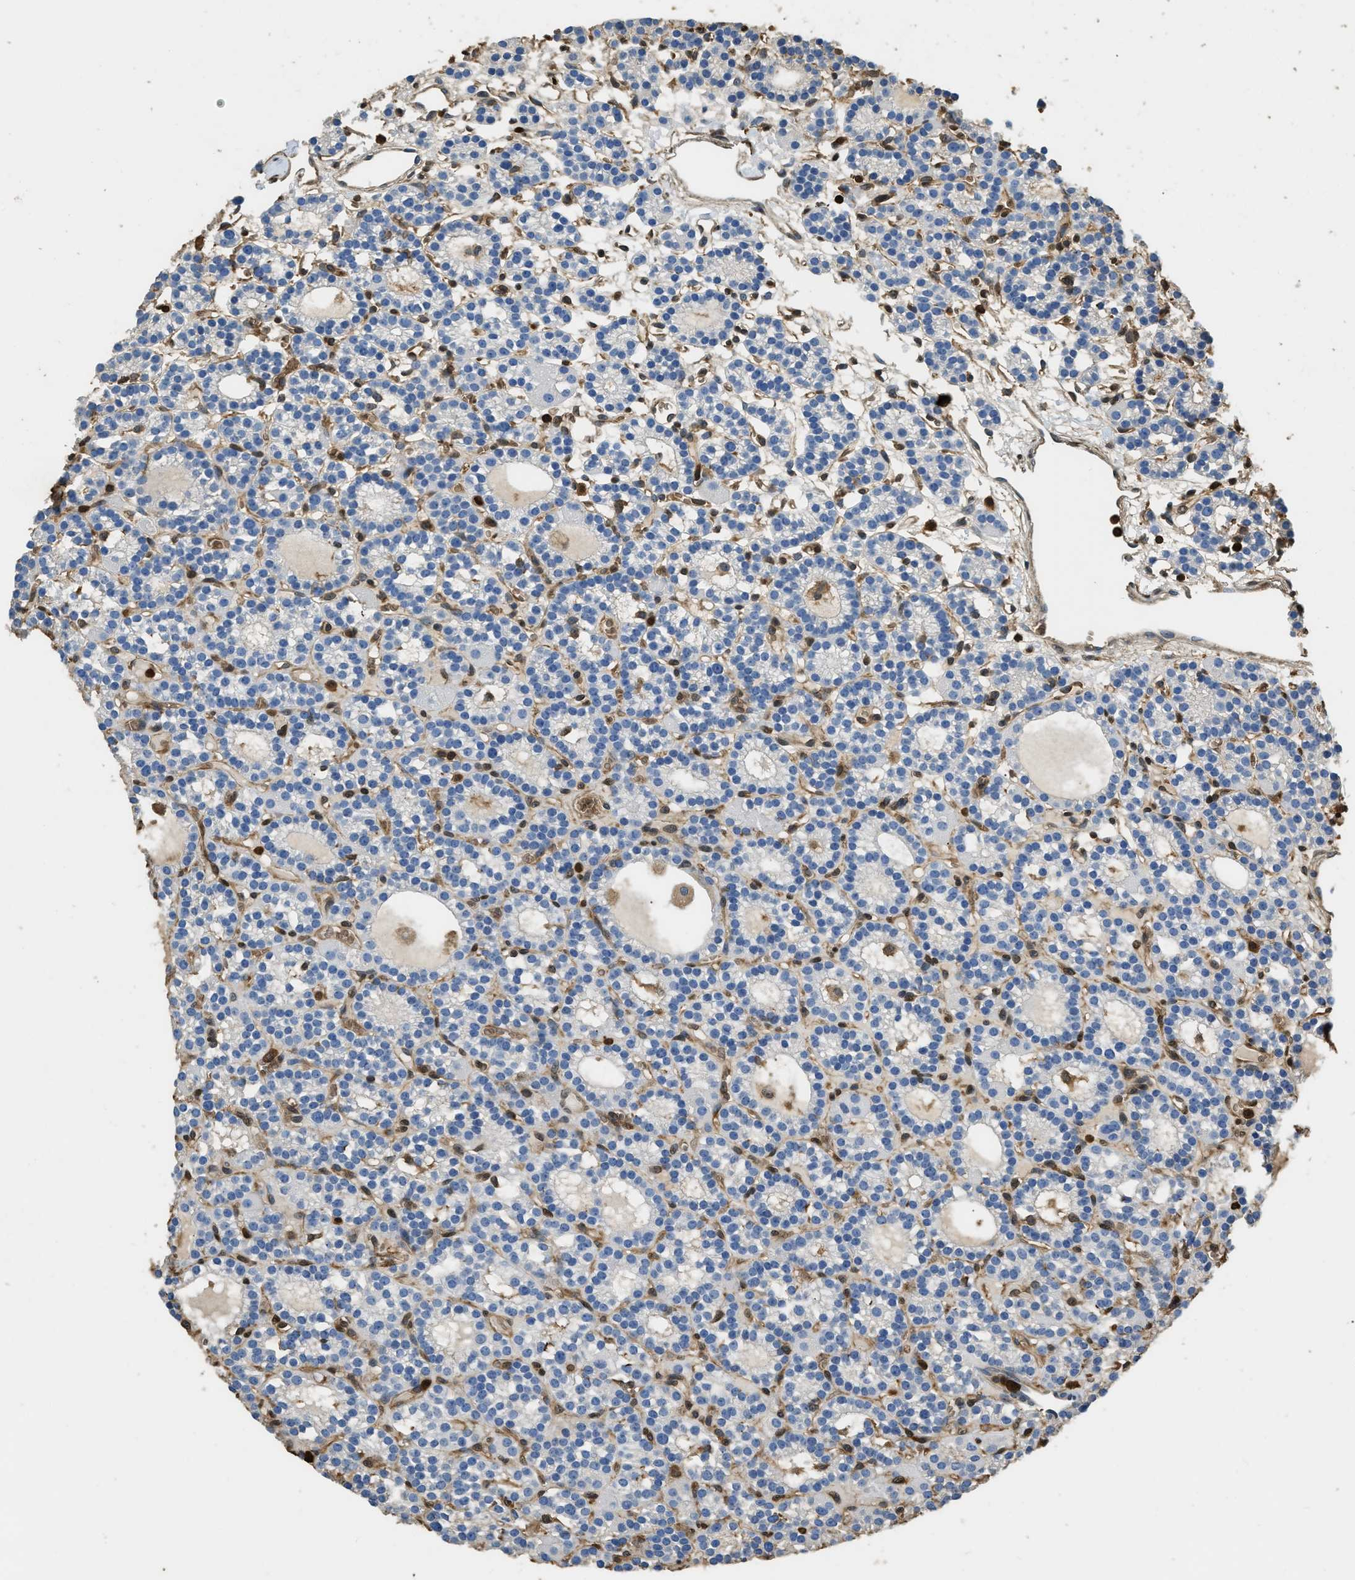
{"staining": {"intensity": "negative", "quantity": "none", "location": "none"}, "tissue": "parathyroid gland", "cell_type": "Glandular cells", "image_type": "normal", "snomed": [{"axis": "morphology", "description": "Normal tissue, NOS"}, {"axis": "morphology", "description": "Adenoma, NOS"}, {"axis": "topography", "description": "Parathyroid gland"}], "caption": "This is a photomicrograph of IHC staining of unremarkable parathyroid gland, which shows no staining in glandular cells. (DAB immunohistochemistry visualized using brightfield microscopy, high magnification).", "gene": "ARHGDIB", "patient": {"sex": "female", "age": 58}}